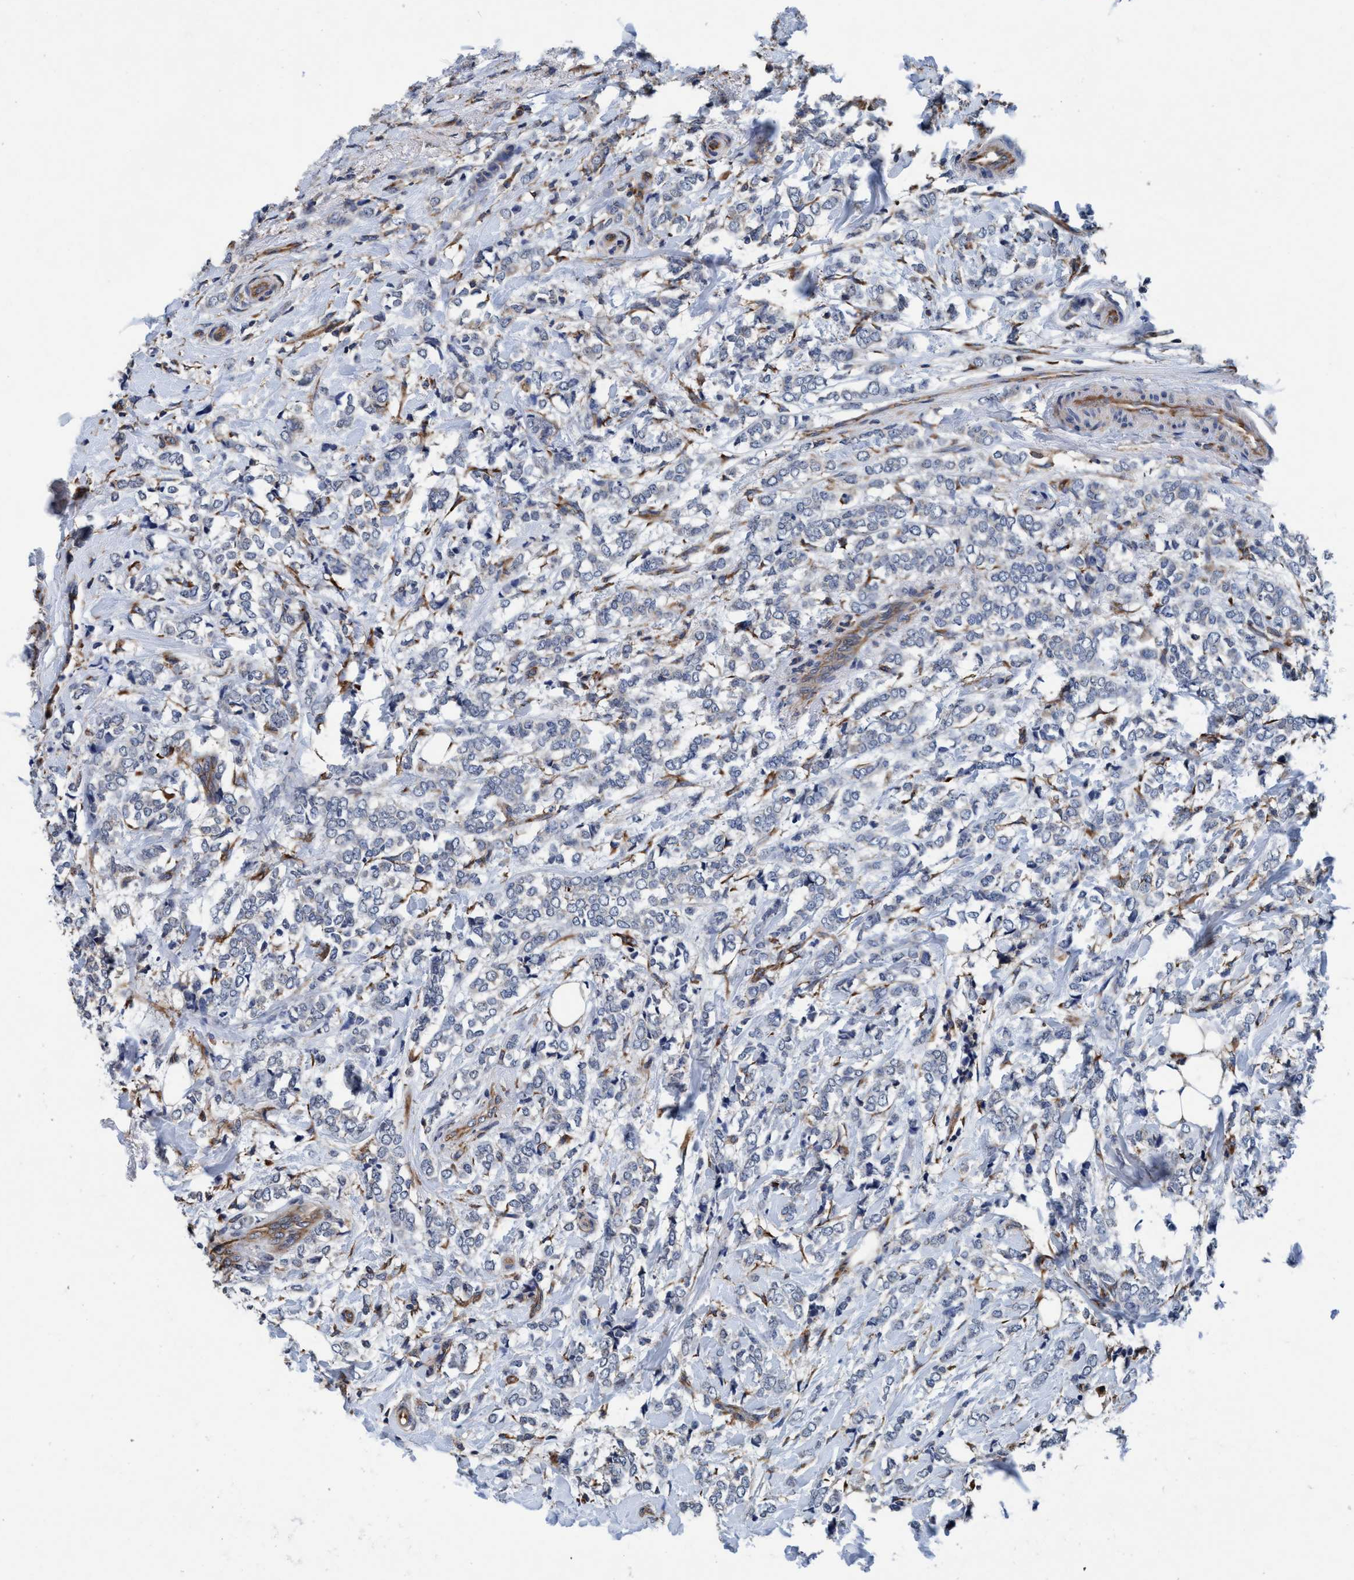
{"staining": {"intensity": "negative", "quantity": "none", "location": "none"}, "tissue": "breast cancer", "cell_type": "Tumor cells", "image_type": "cancer", "snomed": [{"axis": "morphology", "description": "Normal tissue, NOS"}, {"axis": "morphology", "description": "Lobular carcinoma"}, {"axis": "topography", "description": "Breast"}], "caption": "Tumor cells are negative for protein expression in human breast lobular carcinoma.", "gene": "ENDOG", "patient": {"sex": "female", "age": 47}}